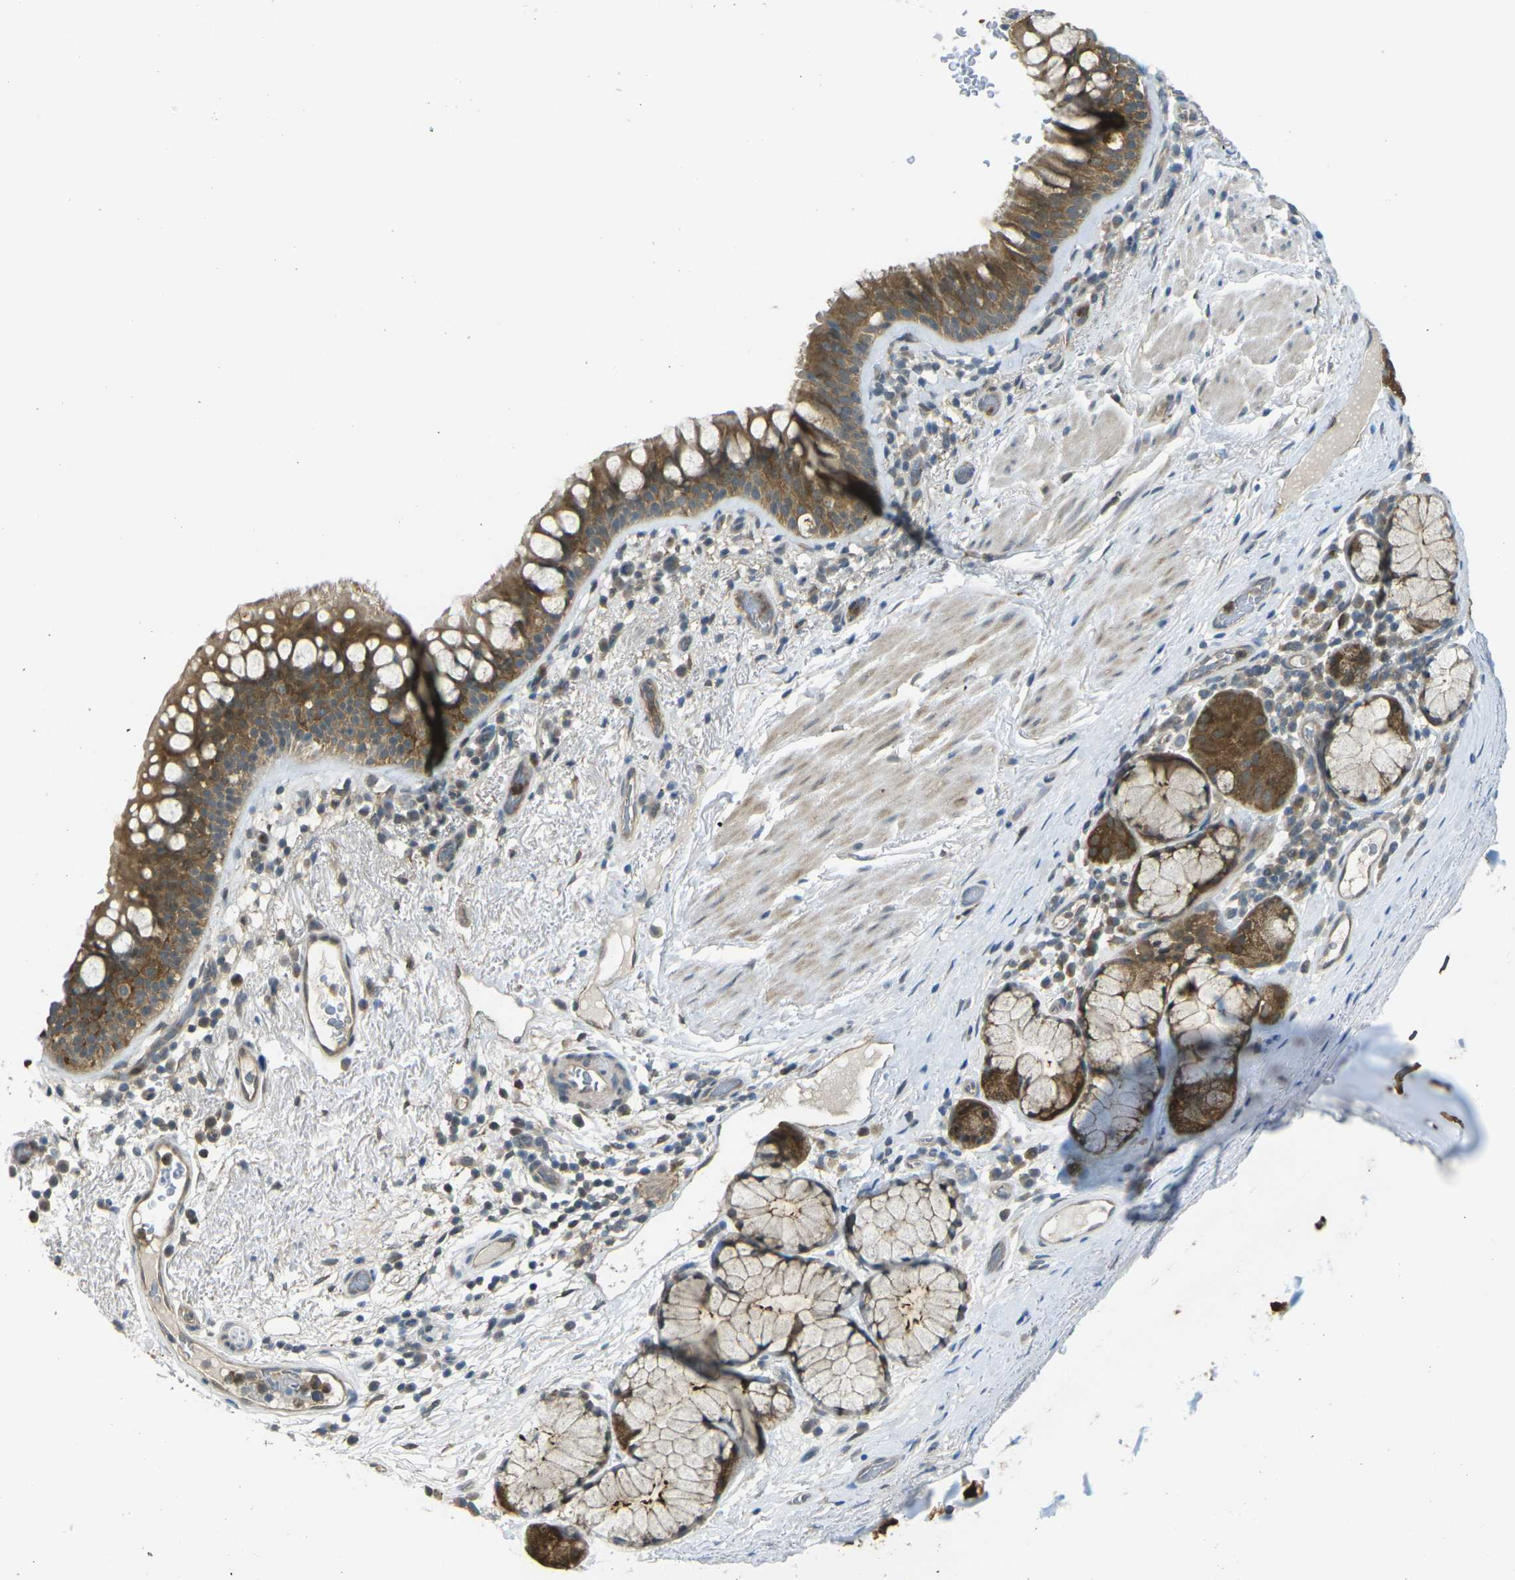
{"staining": {"intensity": "moderate", "quantity": ">75%", "location": "cytoplasmic/membranous,nuclear"}, "tissue": "bronchus", "cell_type": "Respiratory epithelial cells", "image_type": "normal", "snomed": [{"axis": "morphology", "description": "Normal tissue, NOS"}, {"axis": "morphology", "description": "Inflammation, NOS"}, {"axis": "topography", "description": "Cartilage tissue"}, {"axis": "topography", "description": "Bronchus"}], "caption": "An immunohistochemistry (IHC) micrograph of benign tissue is shown. Protein staining in brown labels moderate cytoplasmic/membranous,nuclear positivity in bronchus within respiratory epithelial cells.", "gene": "PIEZO2", "patient": {"sex": "male", "age": 77}}